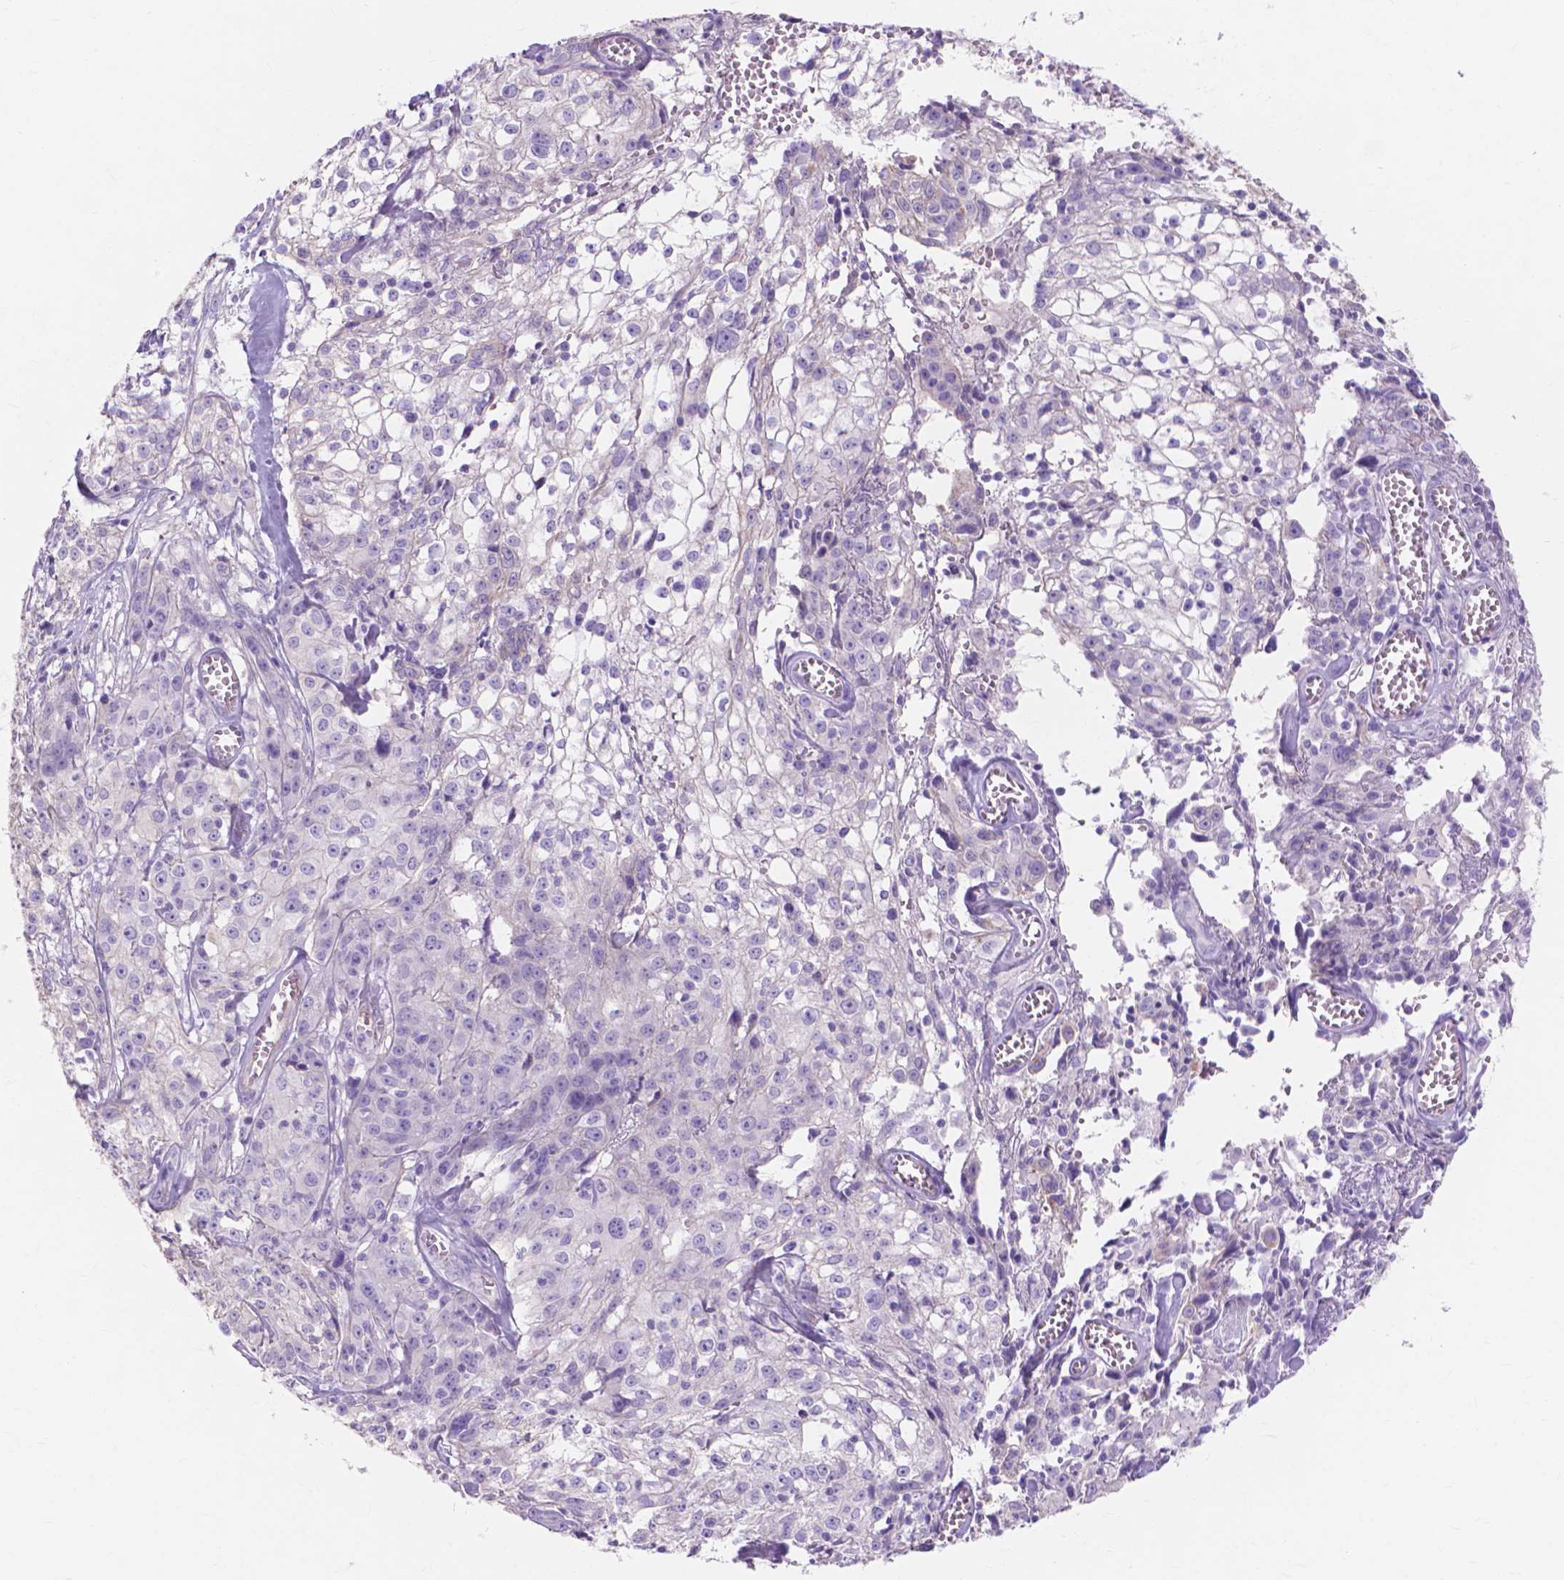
{"staining": {"intensity": "negative", "quantity": "none", "location": "none"}, "tissue": "cervical cancer", "cell_type": "Tumor cells", "image_type": "cancer", "snomed": [{"axis": "morphology", "description": "Squamous cell carcinoma, NOS"}, {"axis": "topography", "description": "Cervix"}], "caption": "Immunohistochemistry (IHC) photomicrograph of human cervical cancer (squamous cell carcinoma) stained for a protein (brown), which demonstrates no expression in tumor cells.", "gene": "MBLAC1", "patient": {"sex": "female", "age": 85}}